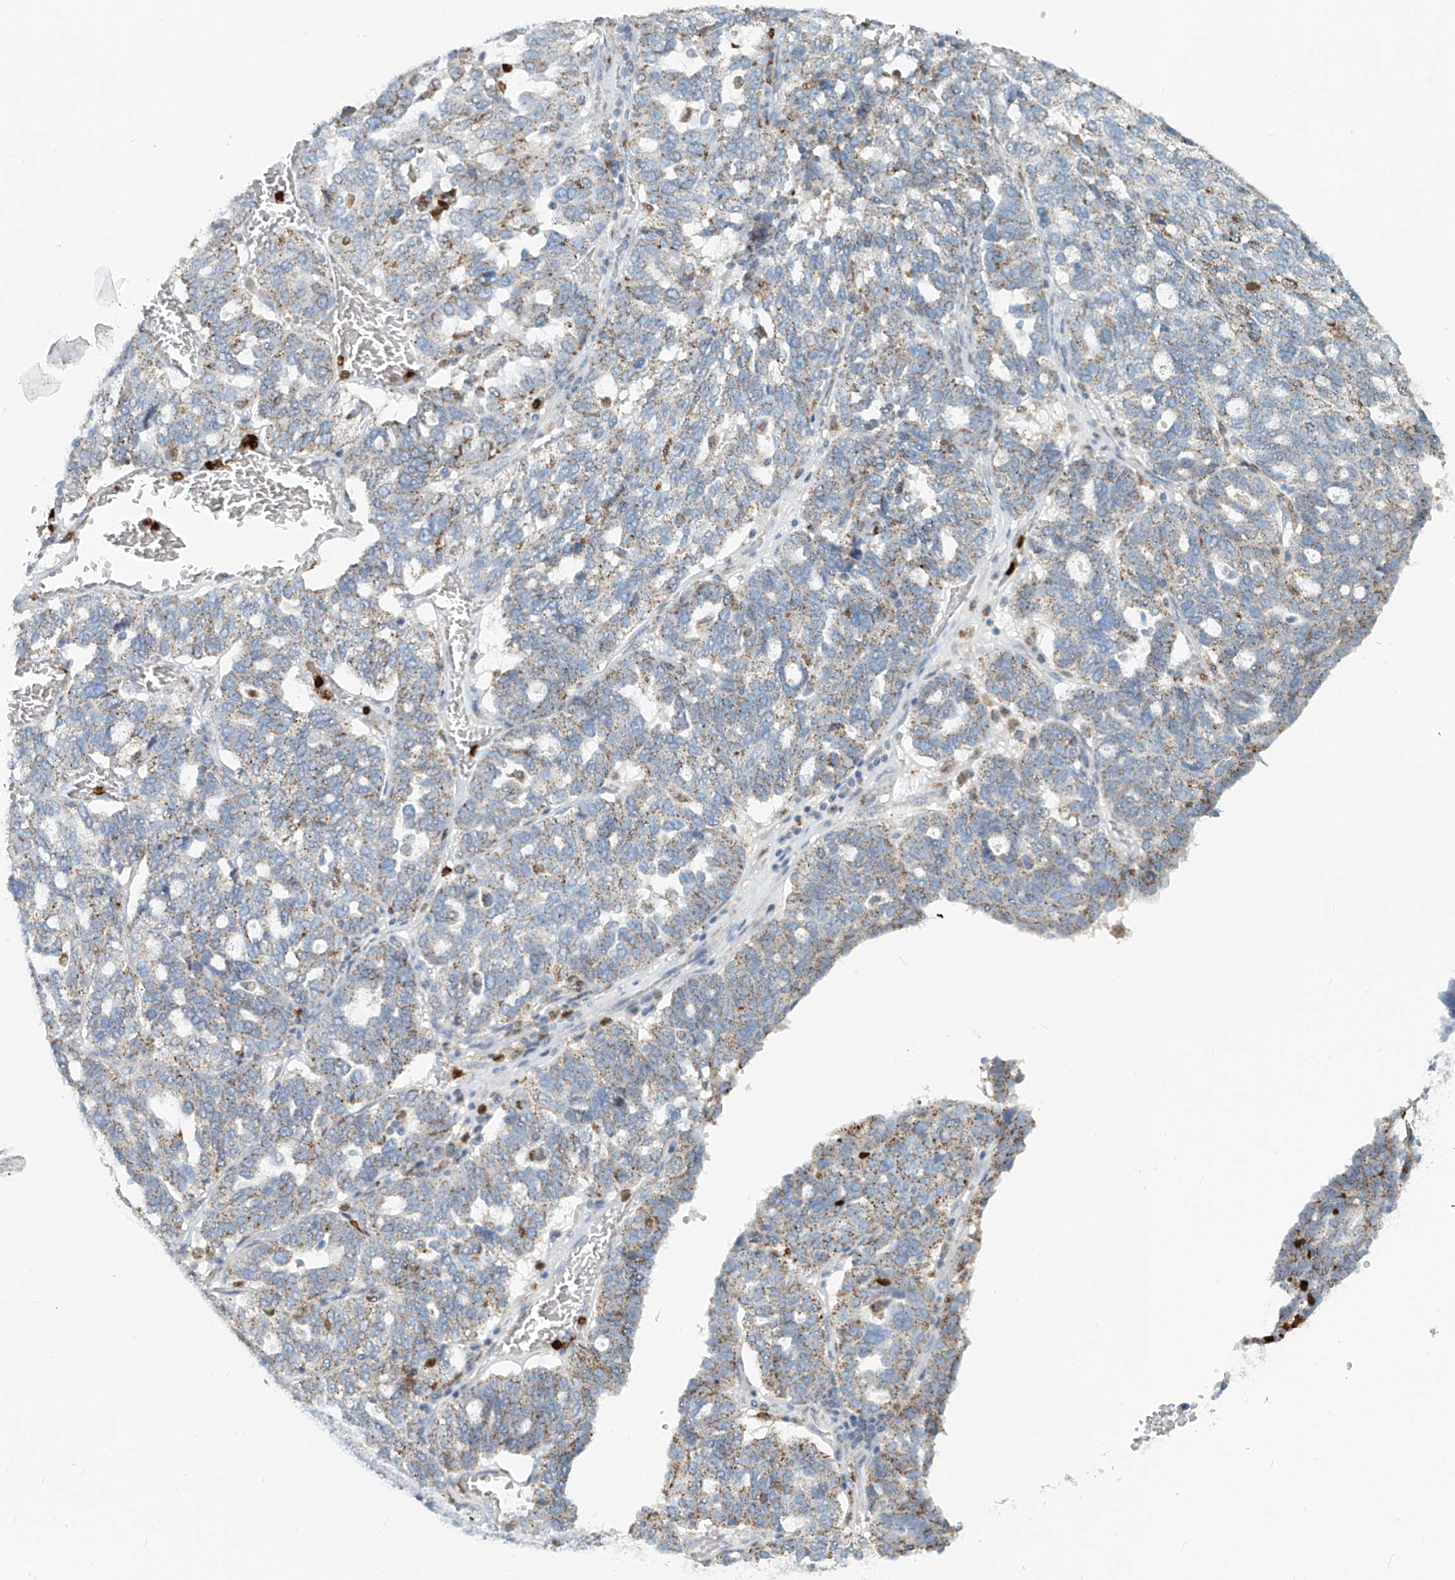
{"staining": {"intensity": "moderate", "quantity": "25%-75%", "location": "cytoplasmic/membranous"}, "tissue": "ovarian cancer", "cell_type": "Tumor cells", "image_type": "cancer", "snomed": [{"axis": "morphology", "description": "Cystadenocarcinoma, serous, NOS"}, {"axis": "topography", "description": "Ovary"}], "caption": "High-power microscopy captured an IHC image of ovarian cancer, revealing moderate cytoplasmic/membranous staining in about 25%-75% of tumor cells.", "gene": "PTPRA", "patient": {"sex": "female", "age": 59}}